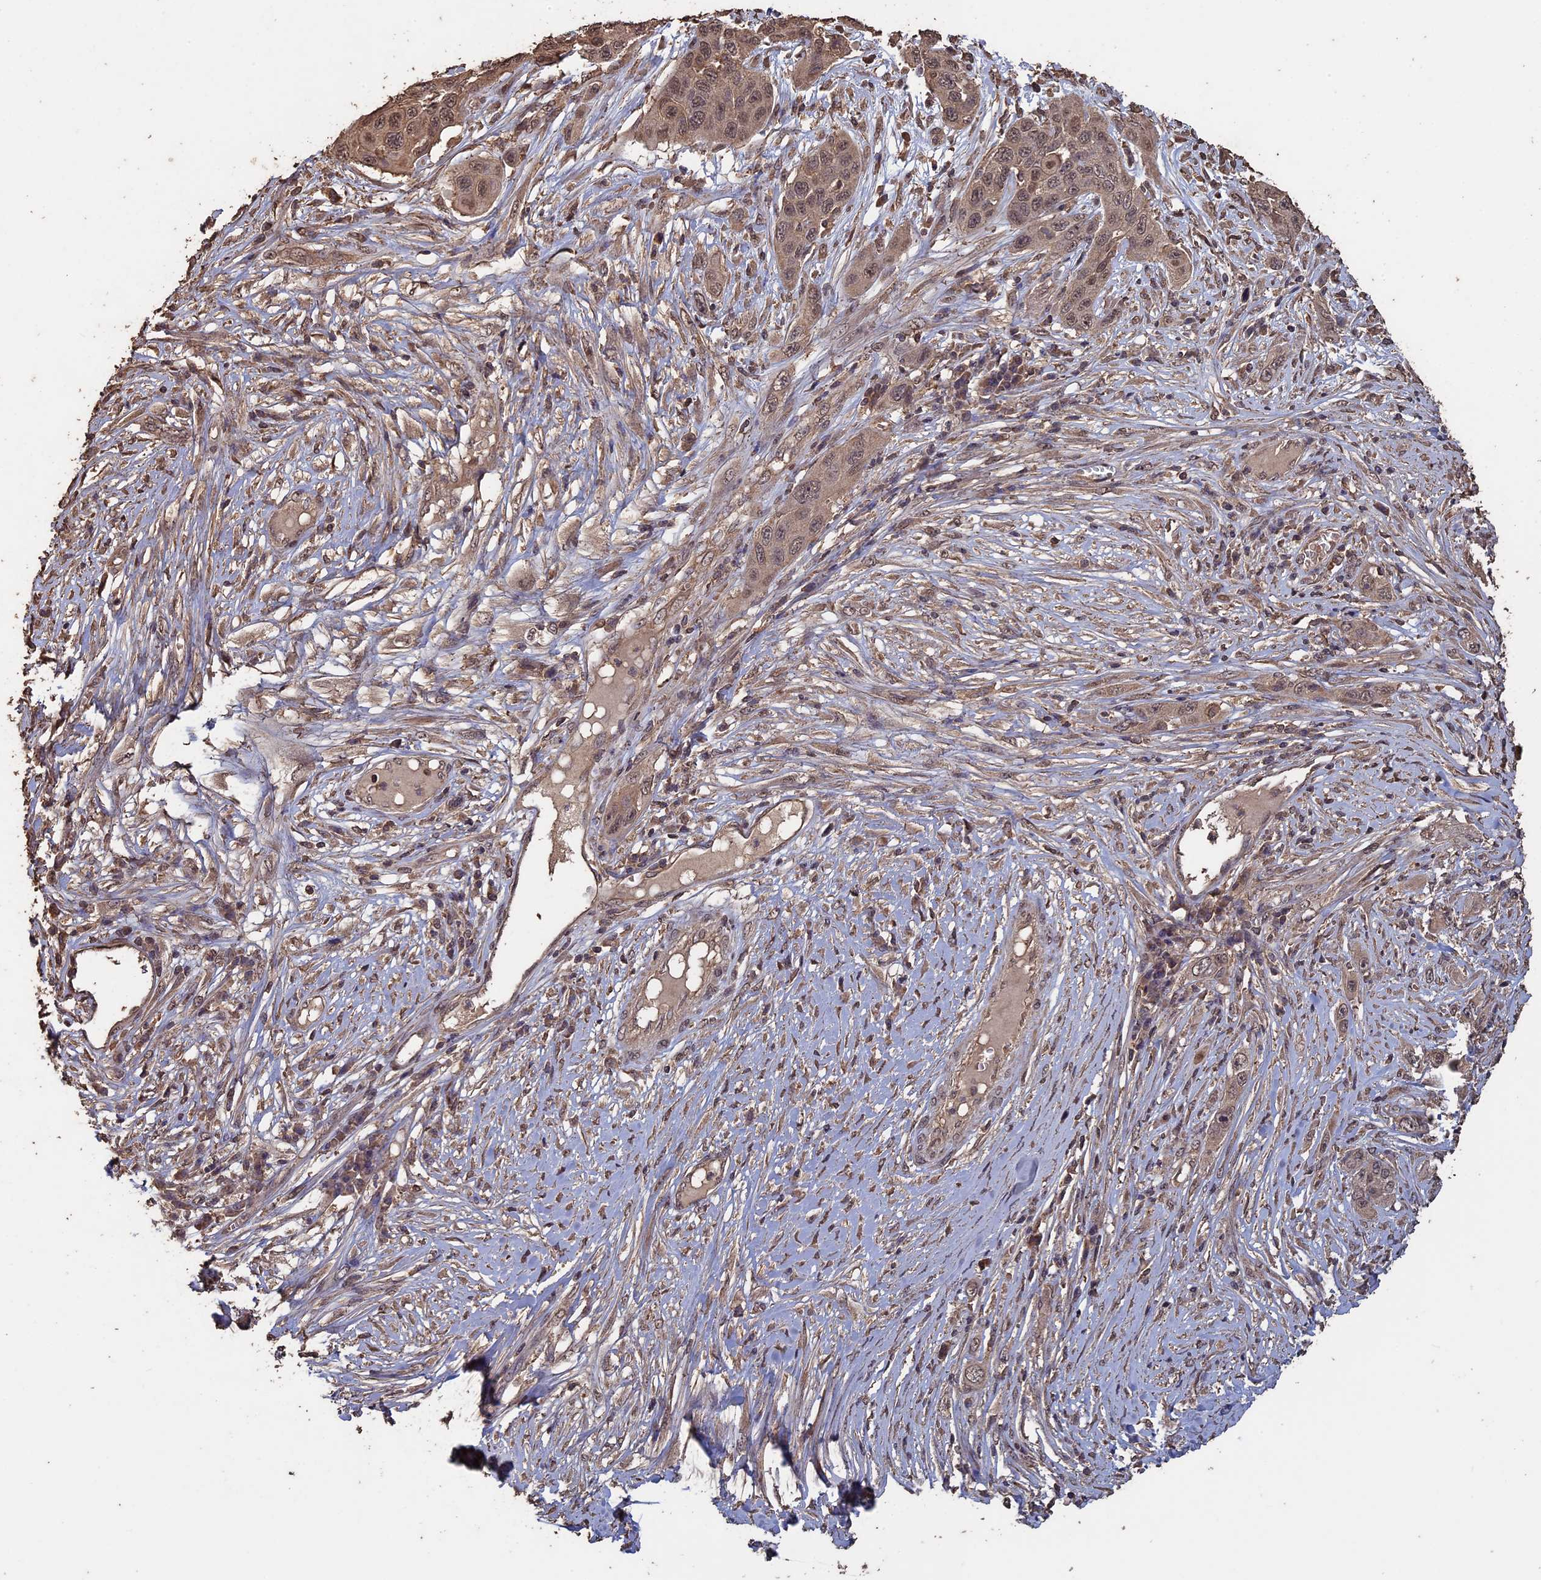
{"staining": {"intensity": "moderate", "quantity": ">75%", "location": "cytoplasmic/membranous,nuclear"}, "tissue": "skin cancer", "cell_type": "Tumor cells", "image_type": "cancer", "snomed": [{"axis": "morphology", "description": "Squamous cell carcinoma, NOS"}, {"axis": "topography", "description": "Skin"}], "caption": "Immunohistochemical staining of skin cancer (squamous cell carcinoma) reveals medium levels of moderate cytoplasmic/membranous and nuclear protein staining in about >75% of tumor cells.", "gene": "HUNK", "patient": {"sex": "male", "age": 55}}